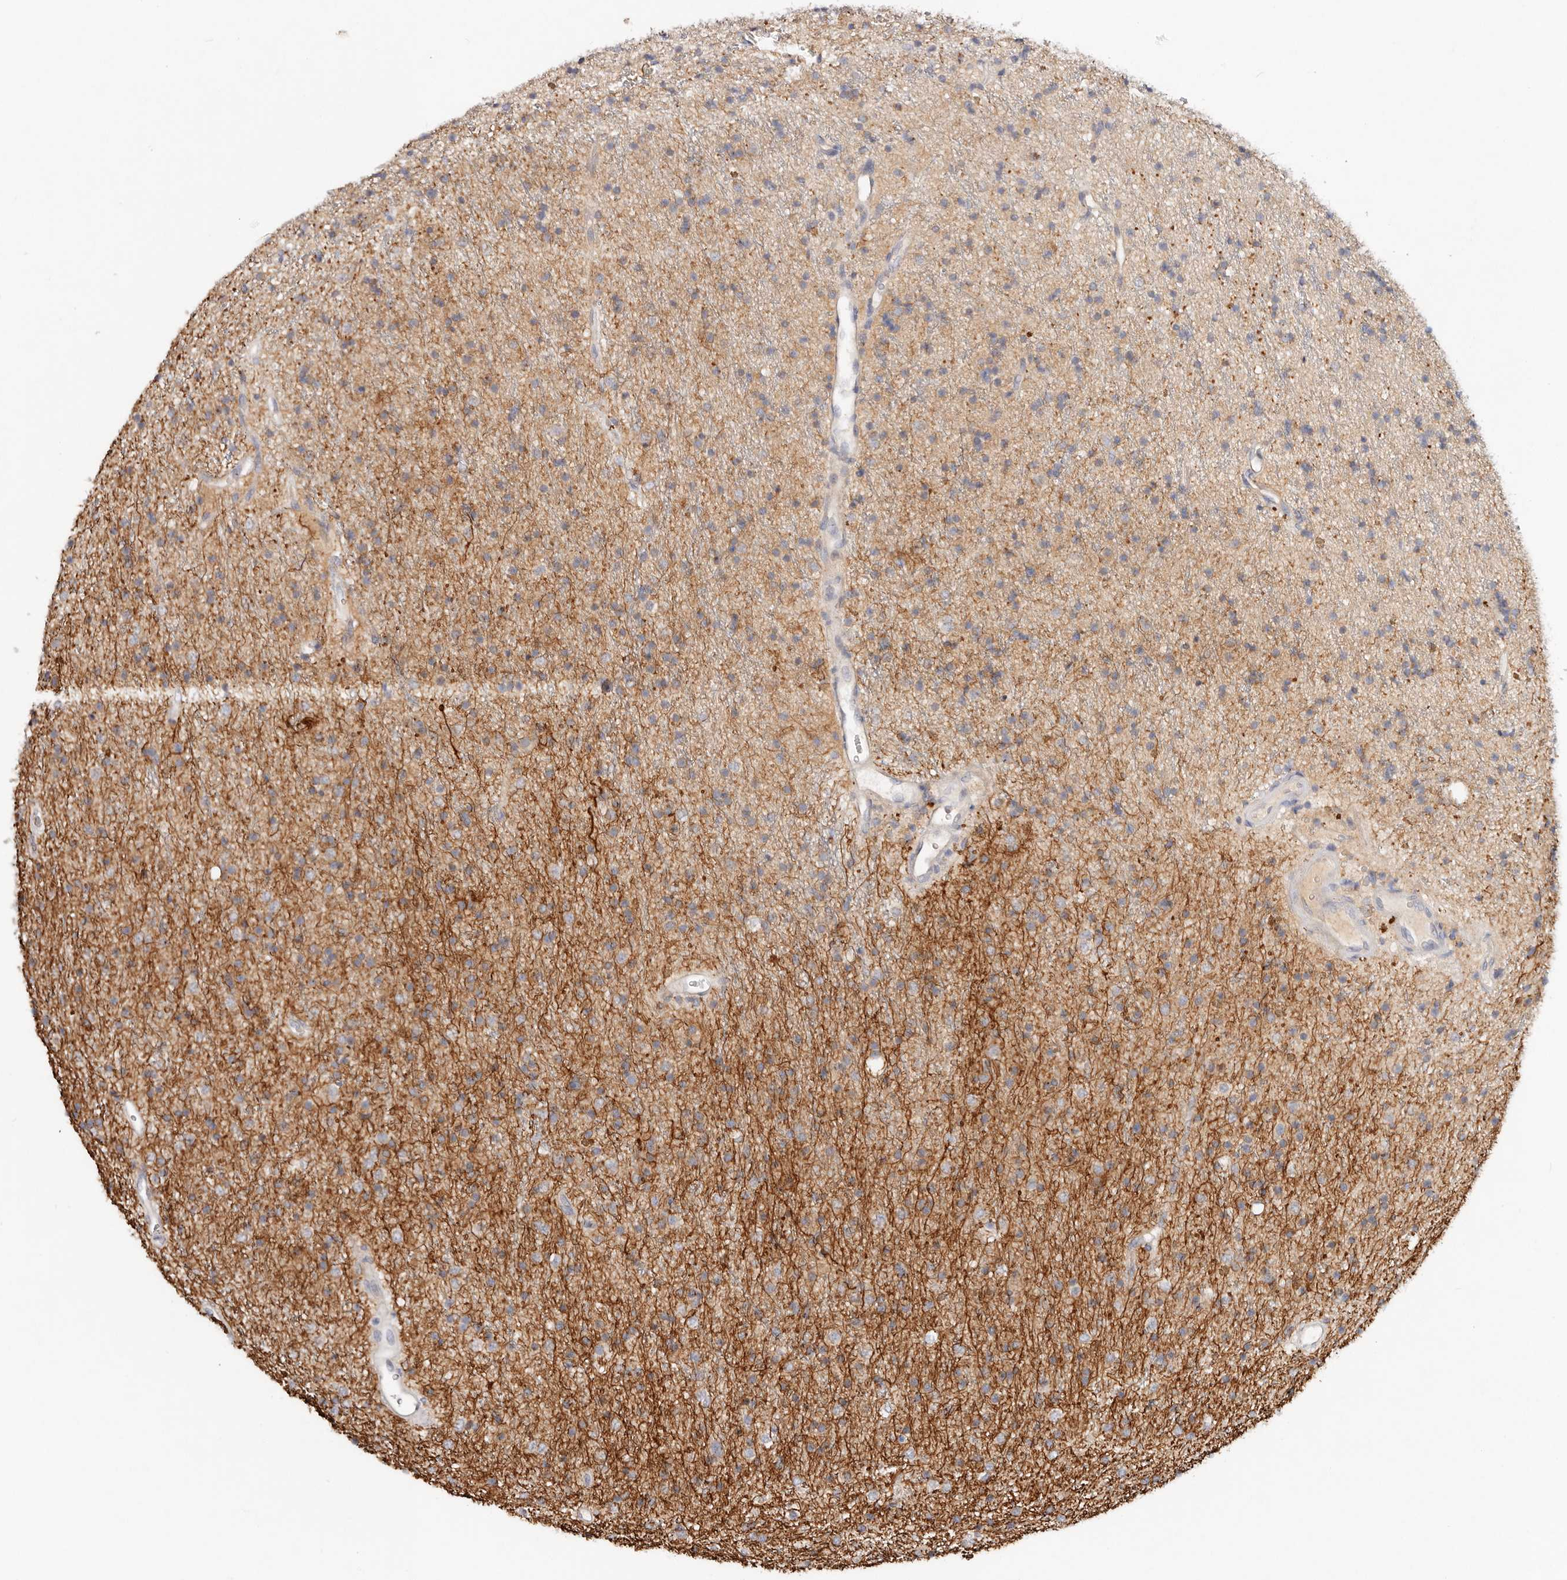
{"staining": {"intensity": "weak", "quantity": ">75%", "location": "cytoplasmic/membranous"}, "tissue": "glioma", "cell_type": "Tumor cells", "image_type": "cancer", "snomed": [{"axis": "morphology", "description": "Glioma, malignant, High grade"}, {"axis": "topography", "description": "Brain"}], "caption": "Glioma stained for a protein (brown) shows weak cytoplasmic/membranous positive expression in about >75% of tumor cells.", "gene": "VIPAS39", "patient": {"sex": "male", "age": 34}}